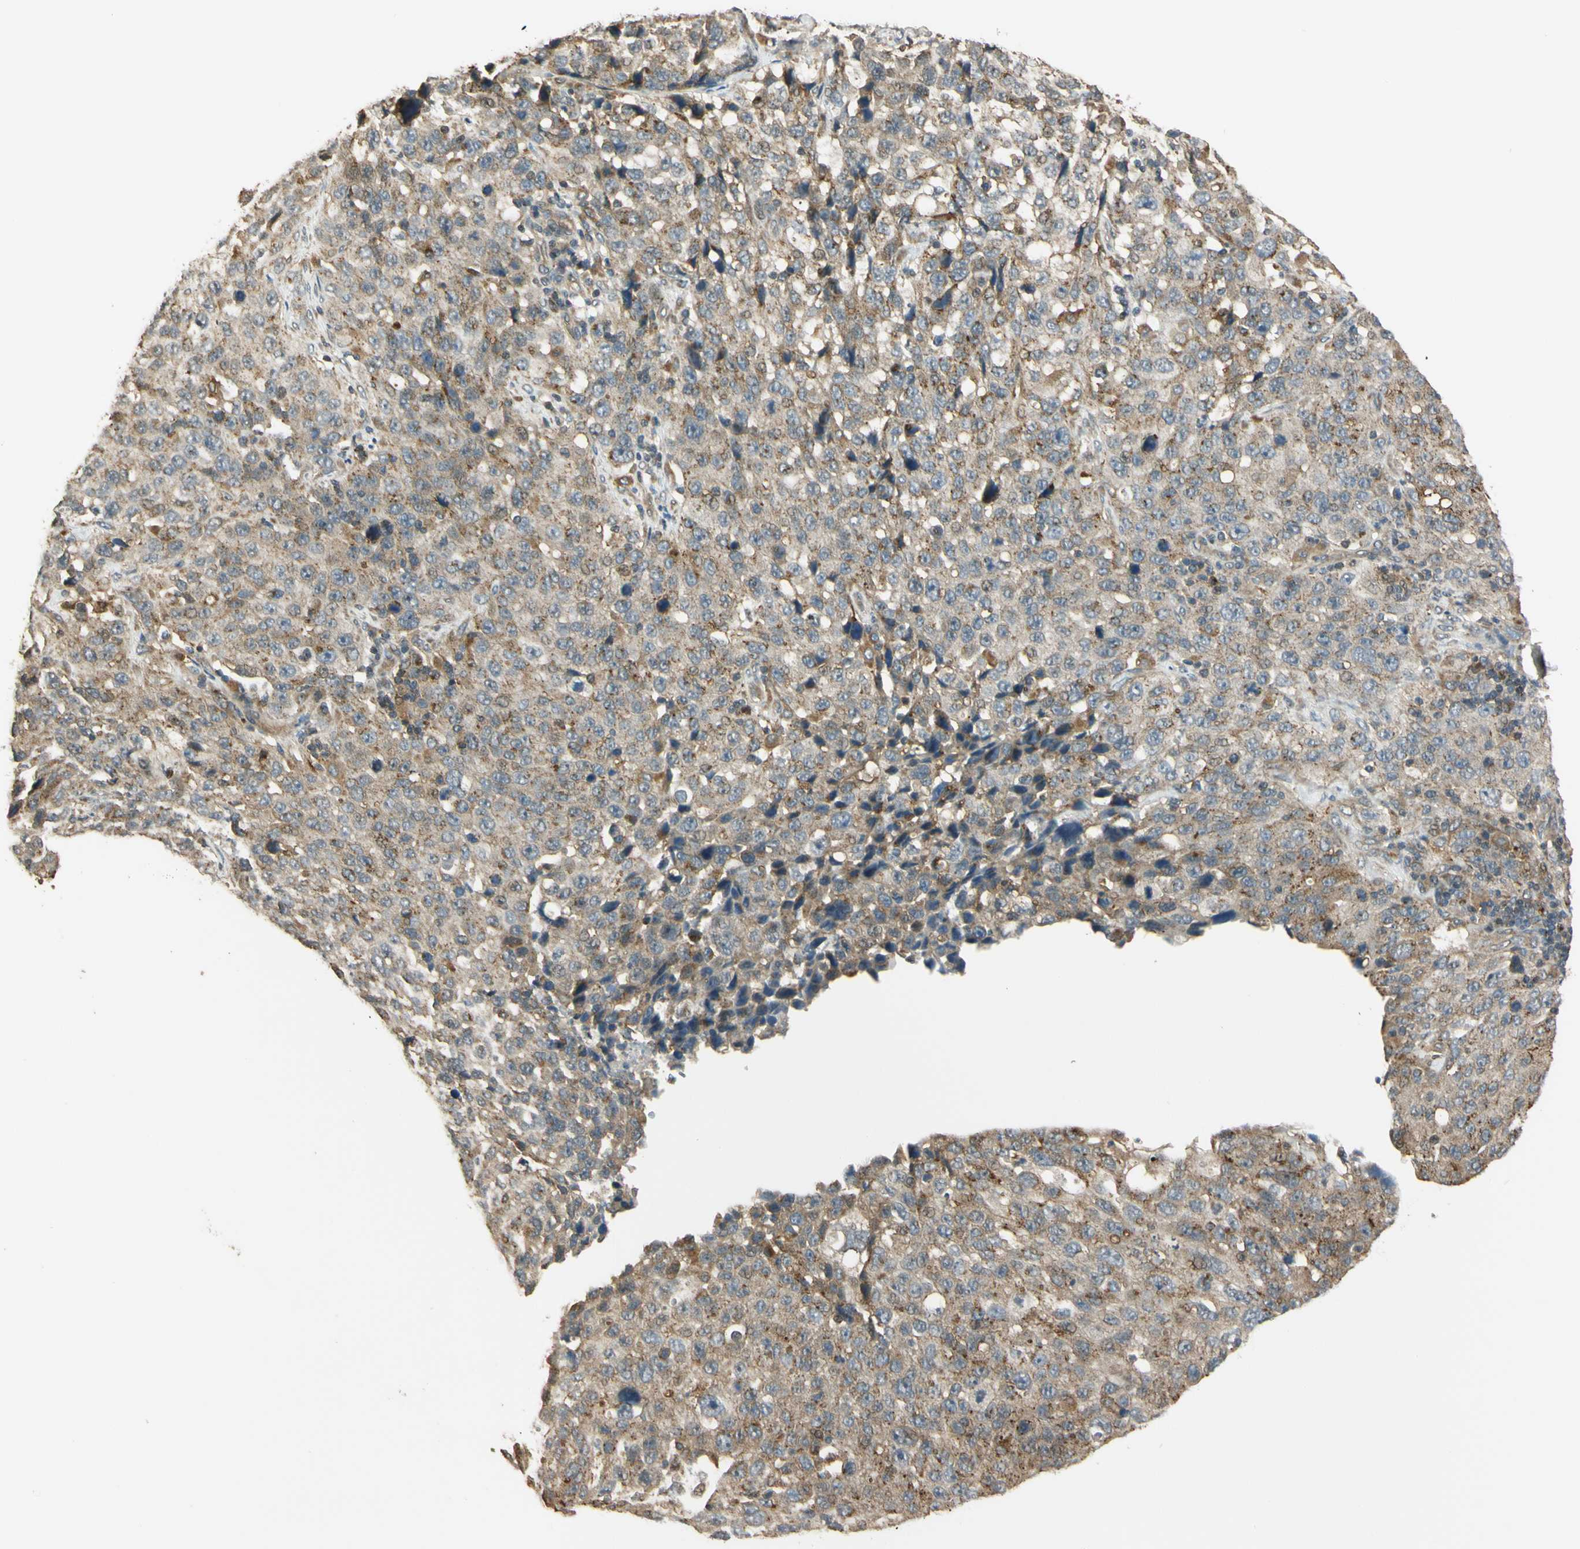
{"staining": {"intensity": "moderate", "quantity": "25%-75%", "location": "cytoplasmic/membranous"}, "tissue": "stomach cancer", "cell_type": "Tumor cells", "image_type": "cancer", "snomed": [{"axis": "morphology", "description": "Normal tissue, NOS"}, {"axis": "morphology", "description": "Adenocarcinoma, NOS"}, {"axis": "topography", "description": "Stomach"}], "caption": "High-magnification brightfield microscopy of stomach cancer stained with DAB (brown) and counterstained with hematoxylin (blue). tumor cells exhibit moderate cytoplasmic/membranous expression is identified in about25%-75% of cells. Immunohistochemistry stains the protein of interest in brown and the nuclei are stained blue.", "gene": "LAMTOR1", "patient": {"sex": "male", "age": 48}}